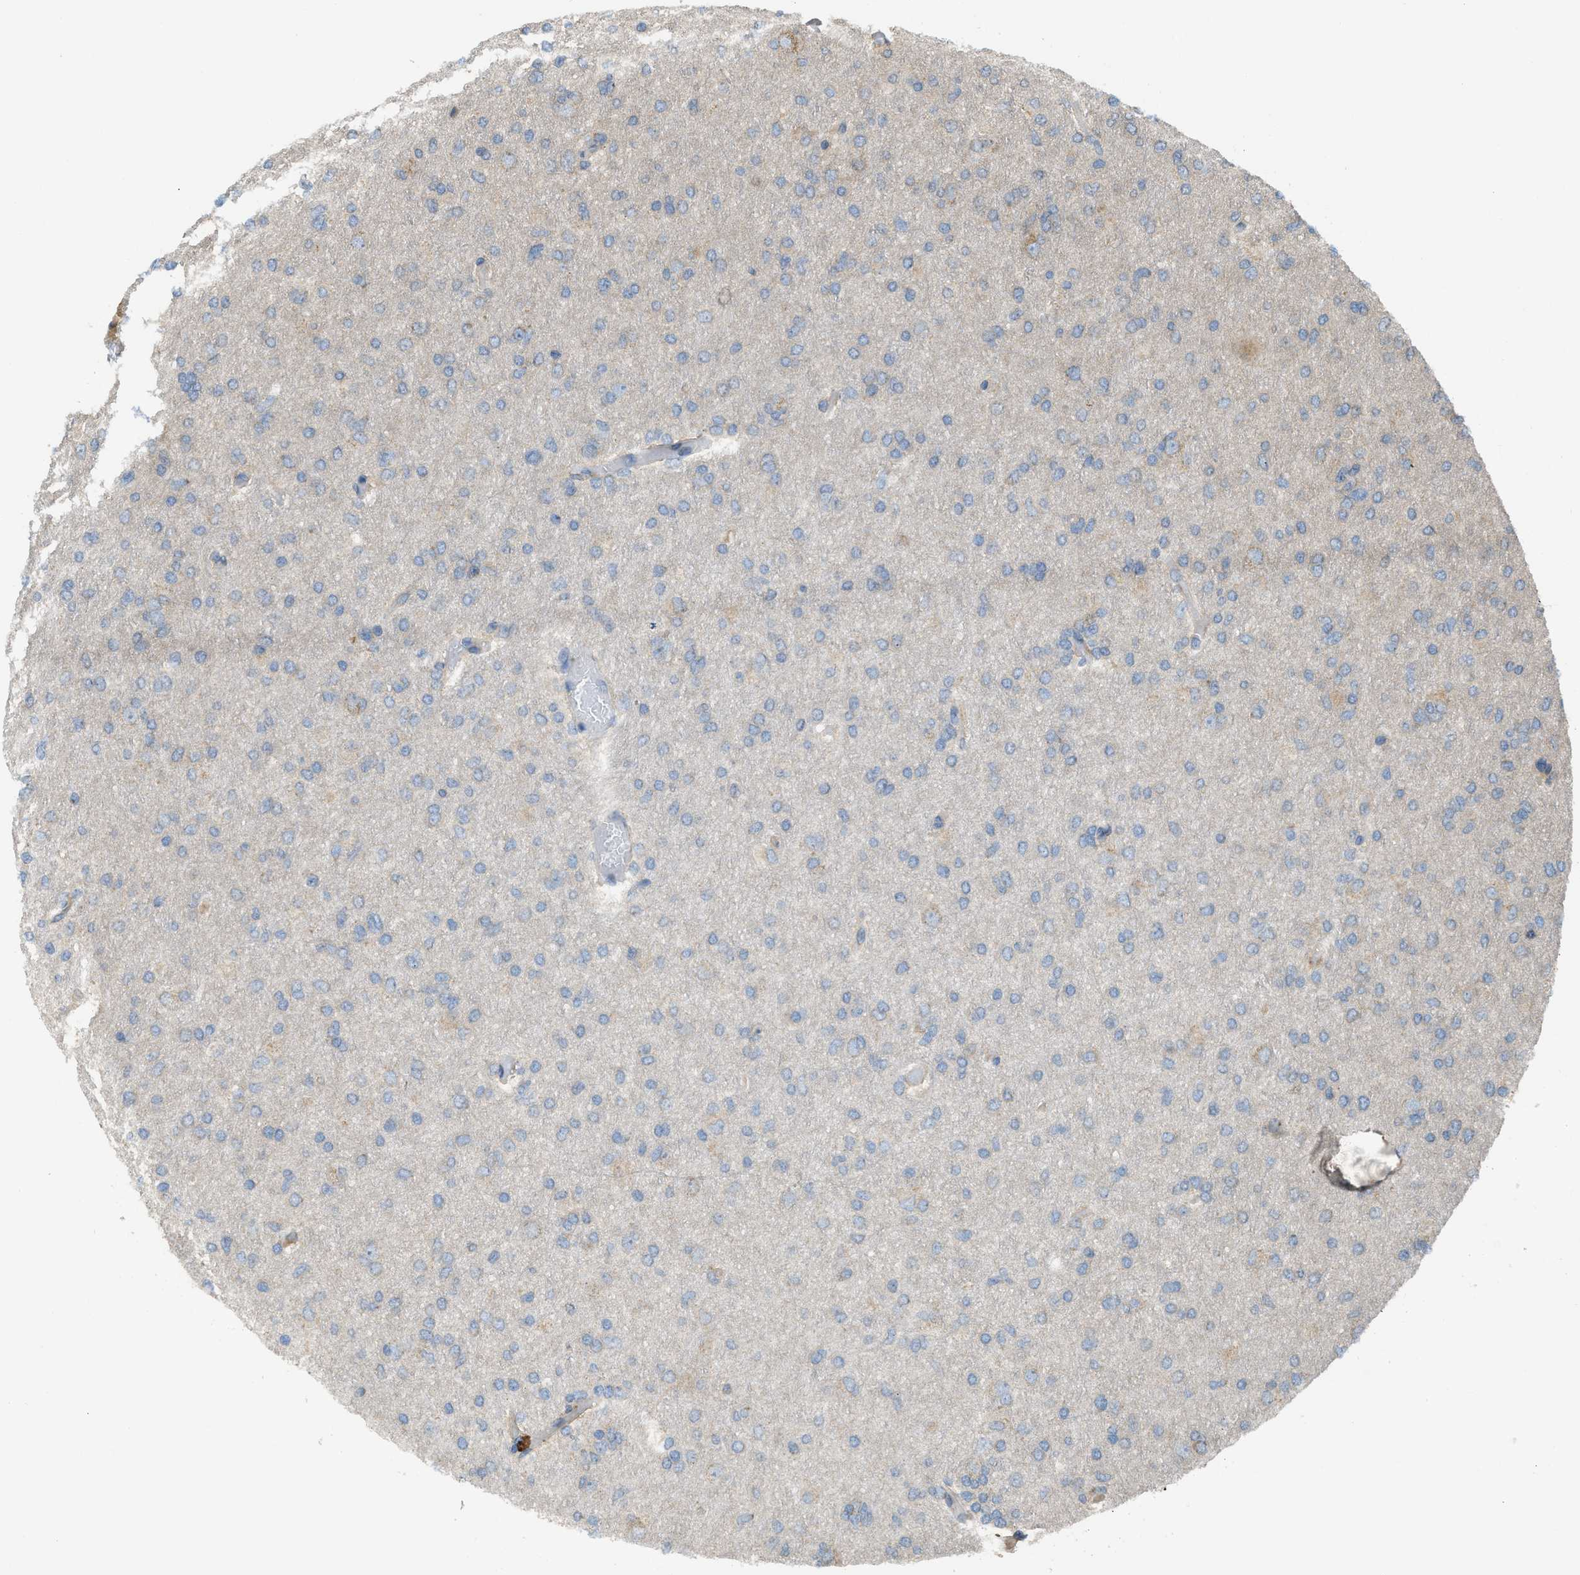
{"staining": {"intensity": "negative", "quantity": "none", "location": "none"}, "tissue": "glioma", "cell_type": "Tumor cells", "image_type": "cancer", "snomed": [{"axis": "morphology", "description": "Glioma, malignant, High grade"}, {"axis": "topography", "description": "Cerebral cortex"}], "caption": "There is no significant expression in tumor cells of malignant glioma (high-grade).", "gene": "PAFAH2", "patient": {"sex": "female", "age": 36}}